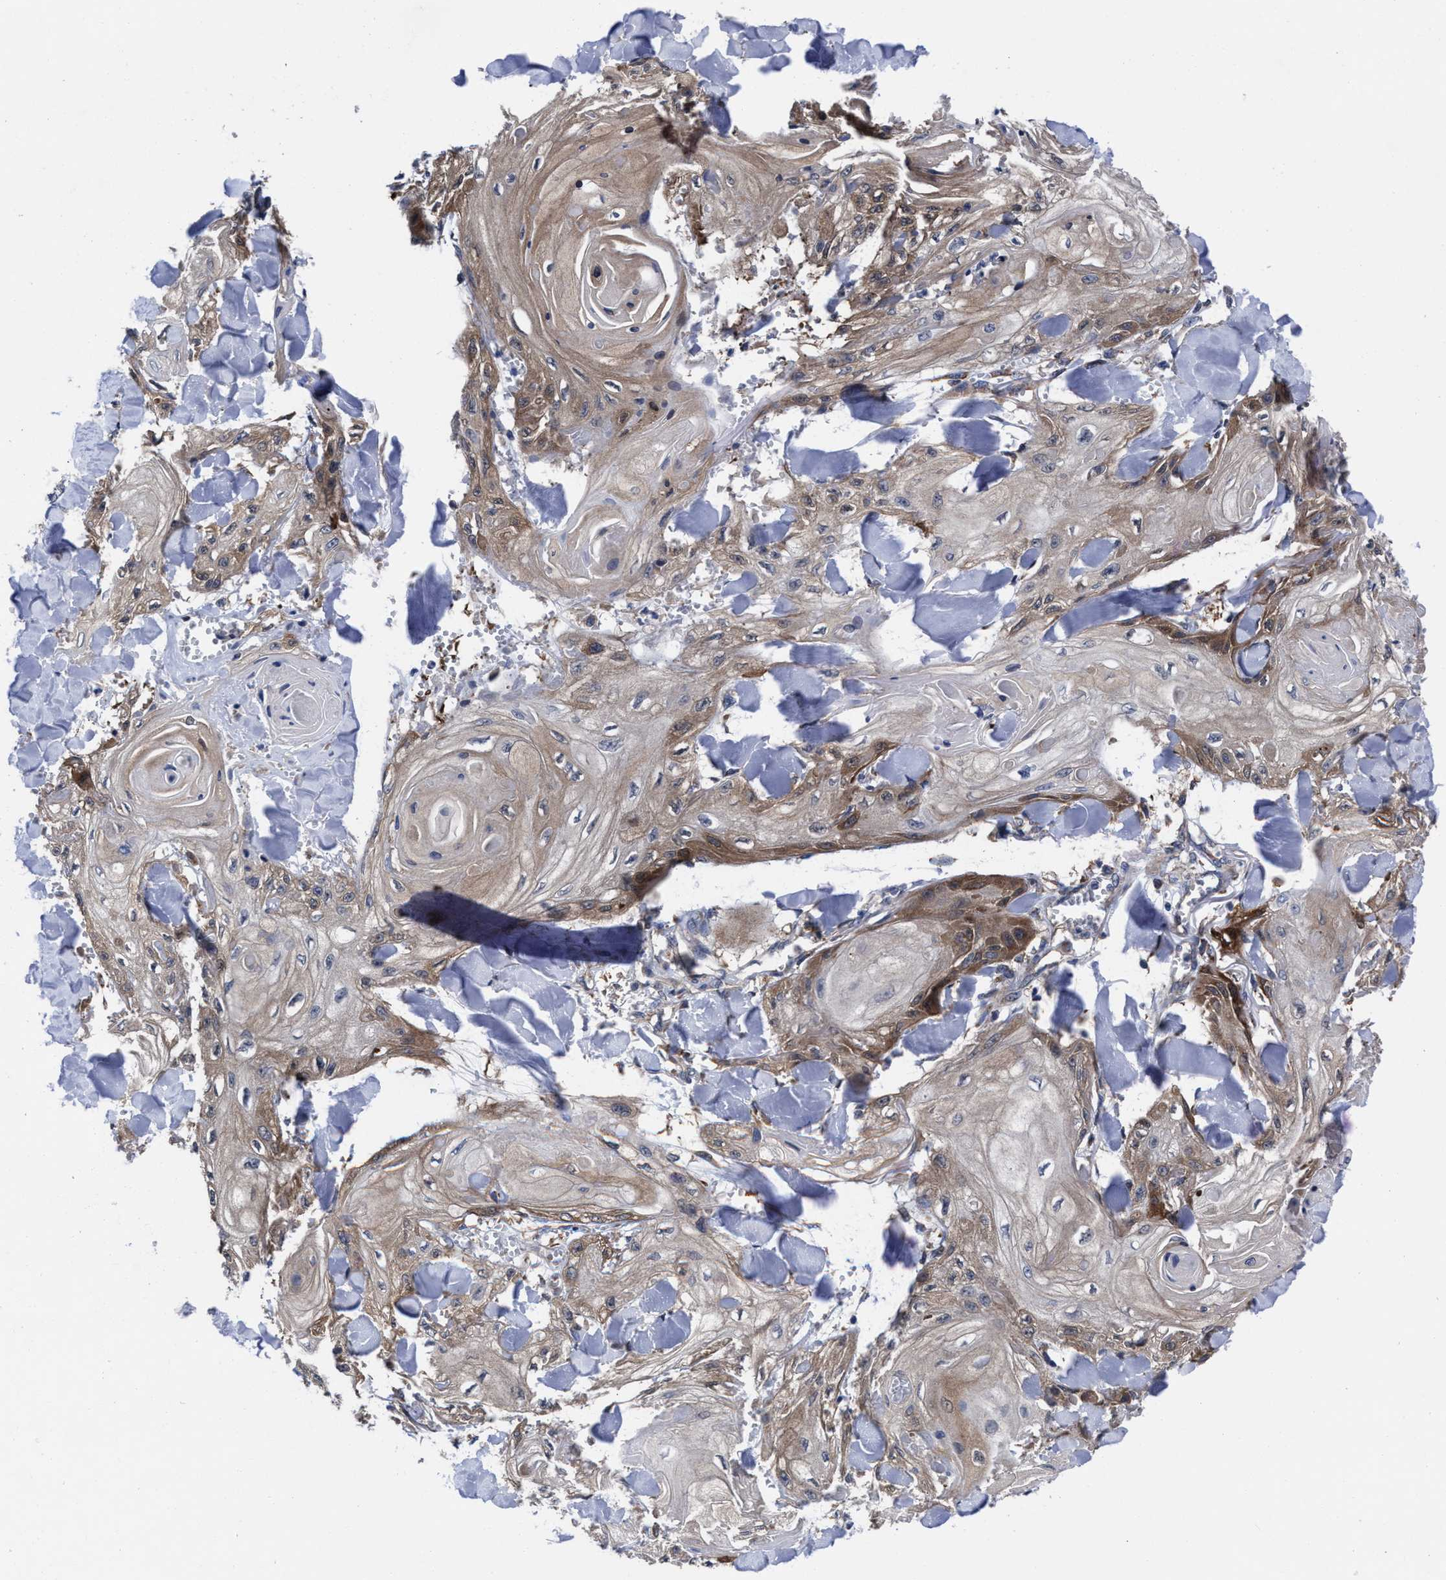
{"staining": {"intensity": "moderate", "quantity": ">75%", "location": "cytoplasmic/membranous"}, "tissue": "skin cancer", "cell_type": "Tumor cells", "image_type": "cancer", "snomed": [{"axis": "morphology", "description": "Squamous cell carcinoma, NOS"}, {"axis": "topography", "description": "Skin"}], "caption": "Moderate cytoplasmic/membranous positivity is identified in approximately >75% of tumor cells in skin squamous cell carcinoma.", "gene": "TXNDC17", "patient": {"sex": "male", "age": 74}}